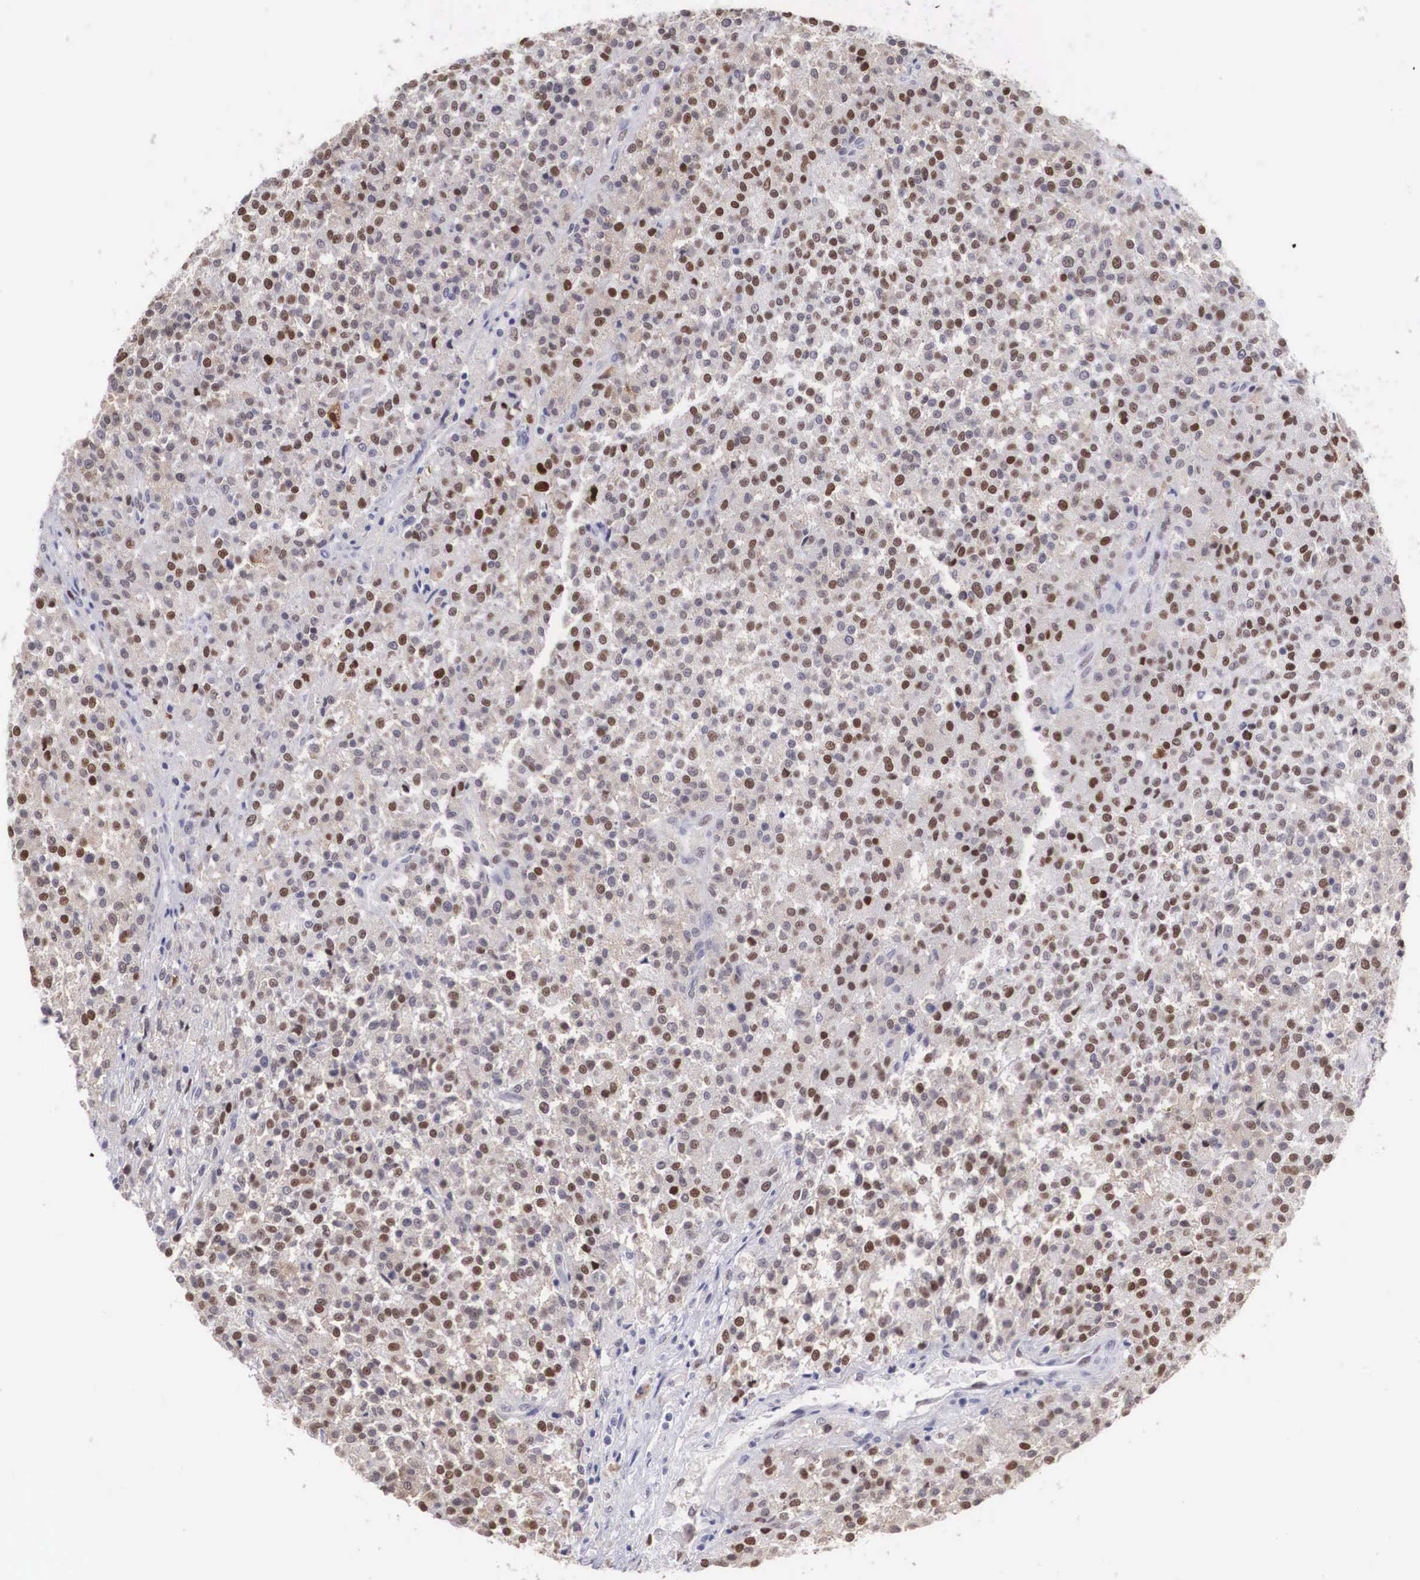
{"staining": {"intensity": "moderate", "quantity": "25%-75%", "location": "nuclear"}, "tissue": "testis cancer", "cell_type": "Tumor cells", "image_type": "cancer", "snomed": [{"axis": "morphology", "description": "Seminoma, NOS"}, {"axis": "topography", "description": "Testis"}], "caption": "High-magnification brightfield microscopy of testis cancer (seminoma) stained with DAB (brown) and counterstained with hematoxylin (blue). tumor cells exhibit moderate nuclear expression is seen in about25%-75% of cells. (DAB = brown stain, brightfield microscopy at high magnification).", "gene": "HMGN5", "patient": {"sex": "male", "age": 59}}